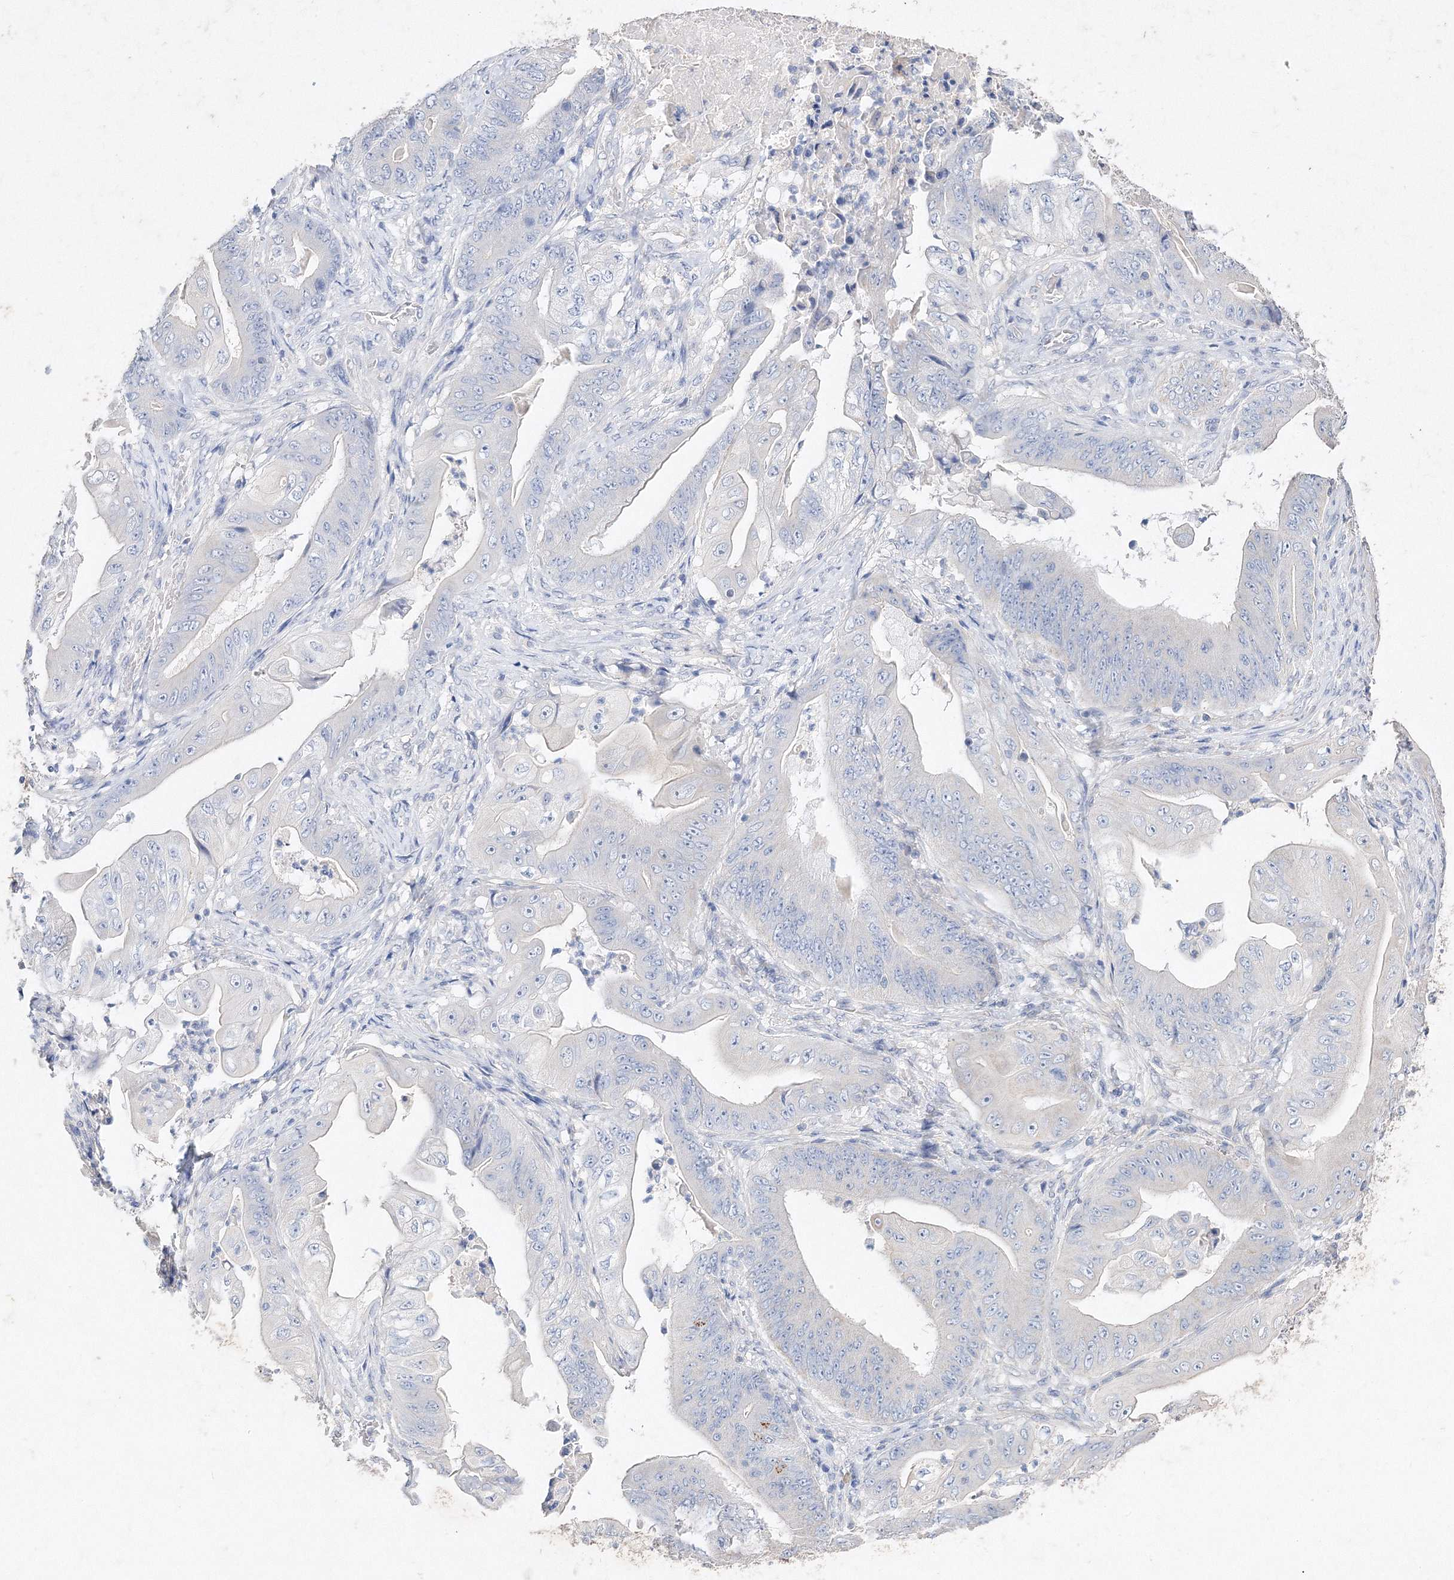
{"staining": {"intensity": "negative", "quantity": "none", "location": "none"}, "tissue": "stomach cancer", "cell_type": "Tumor cells", "image_type": "cancer", "snomed": [{"axis": "morphology", "description": "Adenocarcinoma, NOS"}, {"axis": "topography", "description": "Stomach"}], "caption": "An immunohistochemistry histopathology image of adenocarcinoma (stomach) is shown. There is no staining in tumor cells of adenocarcinoma (stomach). (DAB (3,3'-diaminobenzidine) immunohistochemistry (IHC) visualized using brightfield microscopy, high magnification).", "gene": "GLS", "patient": {"sex": "female", "age": 73}}